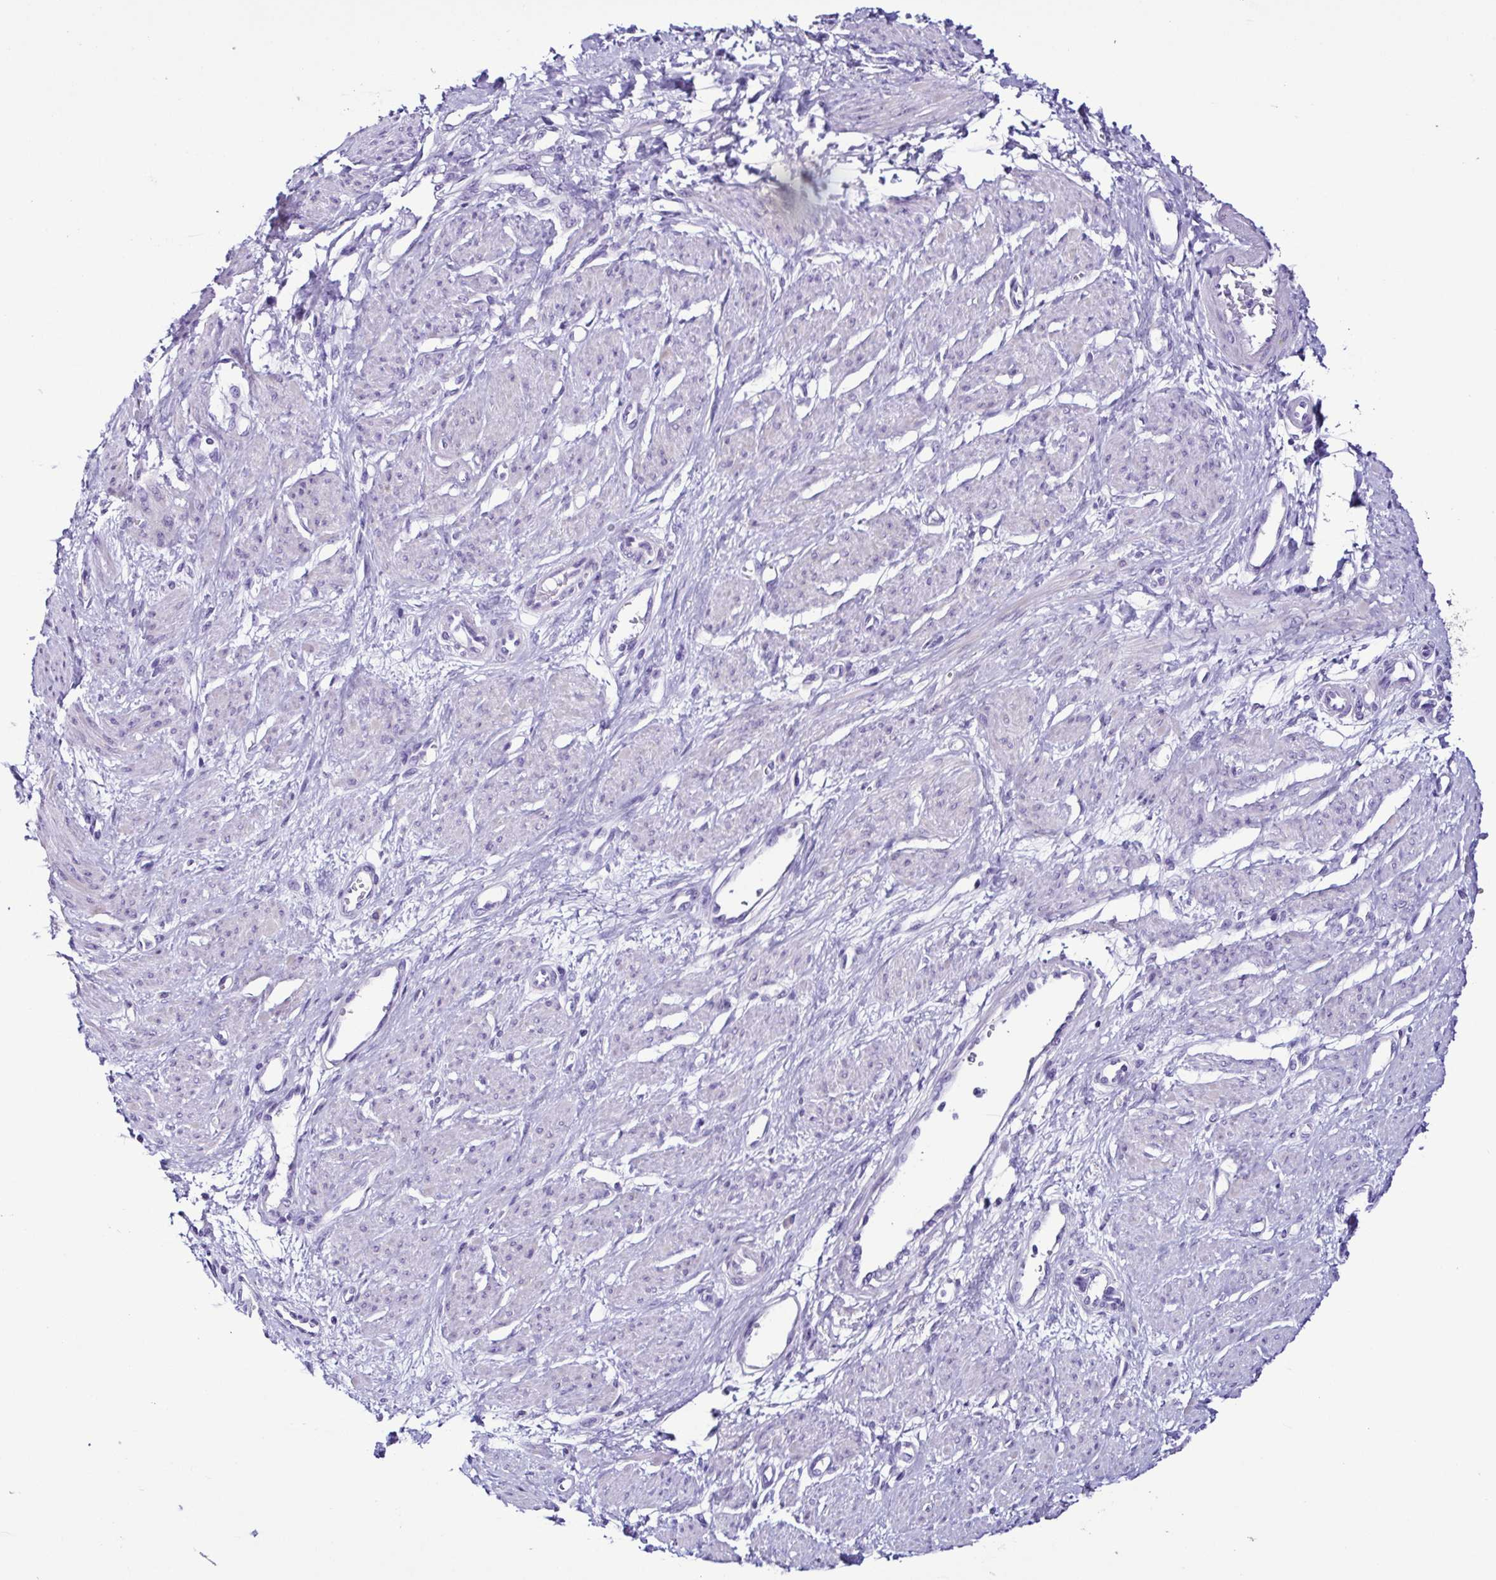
{"staining": {"intensity": "negative", "quantity": "none", "location": "none"}, "tissue": "smooth muscle", "cell_type": "Smooth muscle cells", "image_type": "normal", "snomed": [{"axis": "morphology", "description": "Normal tissue, NOS"}, {"axis": "topography", "description": "Smooth muscle"}, {"axis": "topography", "description": "Uterus"}], "caption": "This histopathology image is of normal smooth muscle stained with immunohistochemistry to label a protein in brown with the nuclei are counter-stained blue. There is no positivity in smooth muscle cells.", "gene": "SRL", "patient": {"sex": "female", "age": 39}}